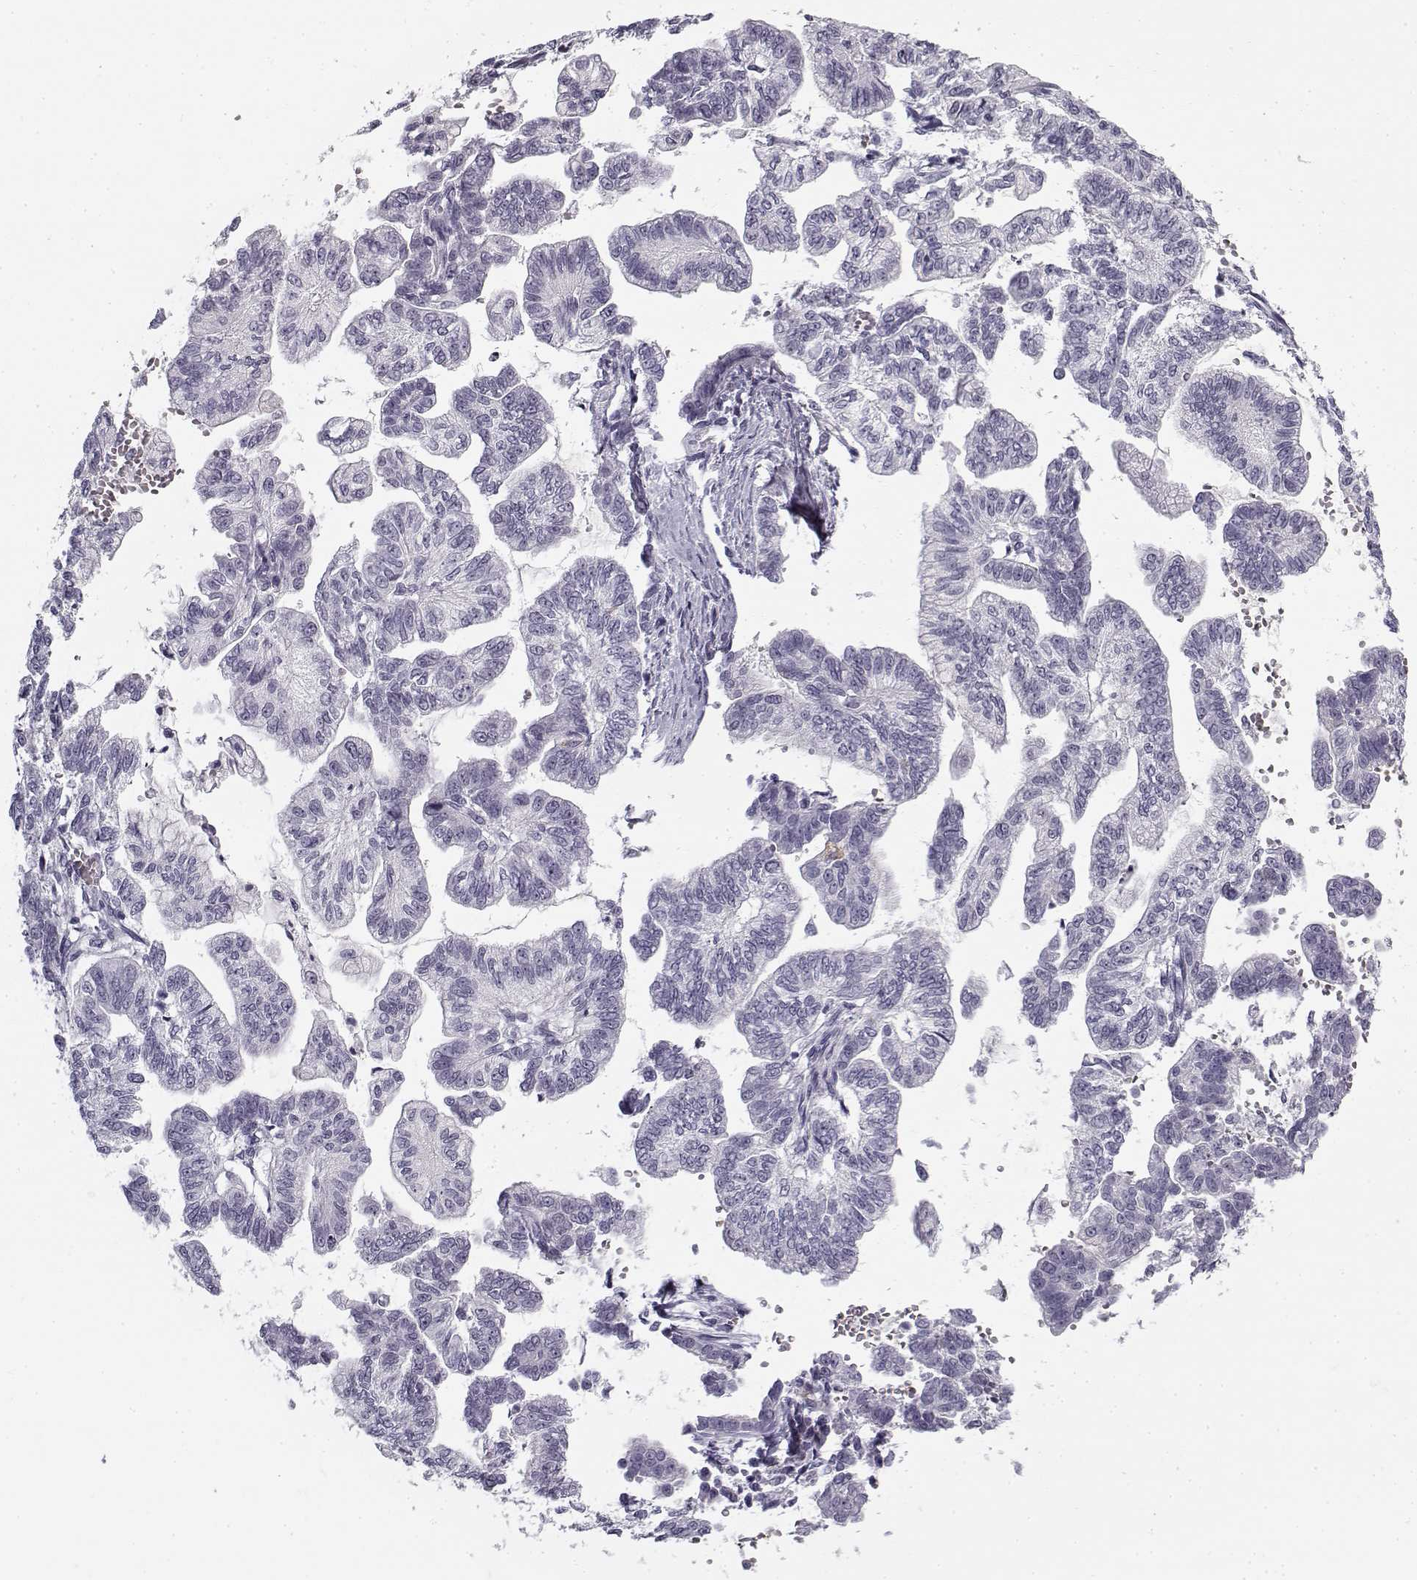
{"staining": {"intensity": "negative", "quantity": "none", "location": "none"}, "tissue": "stomach cancer", "cell_type": "Tumor cells", "image_type": "cancer", "snomed": [{"axis": "morphology", "description": "Adenocarcinoma, NOS"}, {"axis": "topography", "description": "Stomach"}], "caption": "Protein analysis of stomach cancer (adenocarcinoma) shows no significant expression in tumor cells.", "gene": "SNCA", "patient": {"sex": "male", "age": 83}}